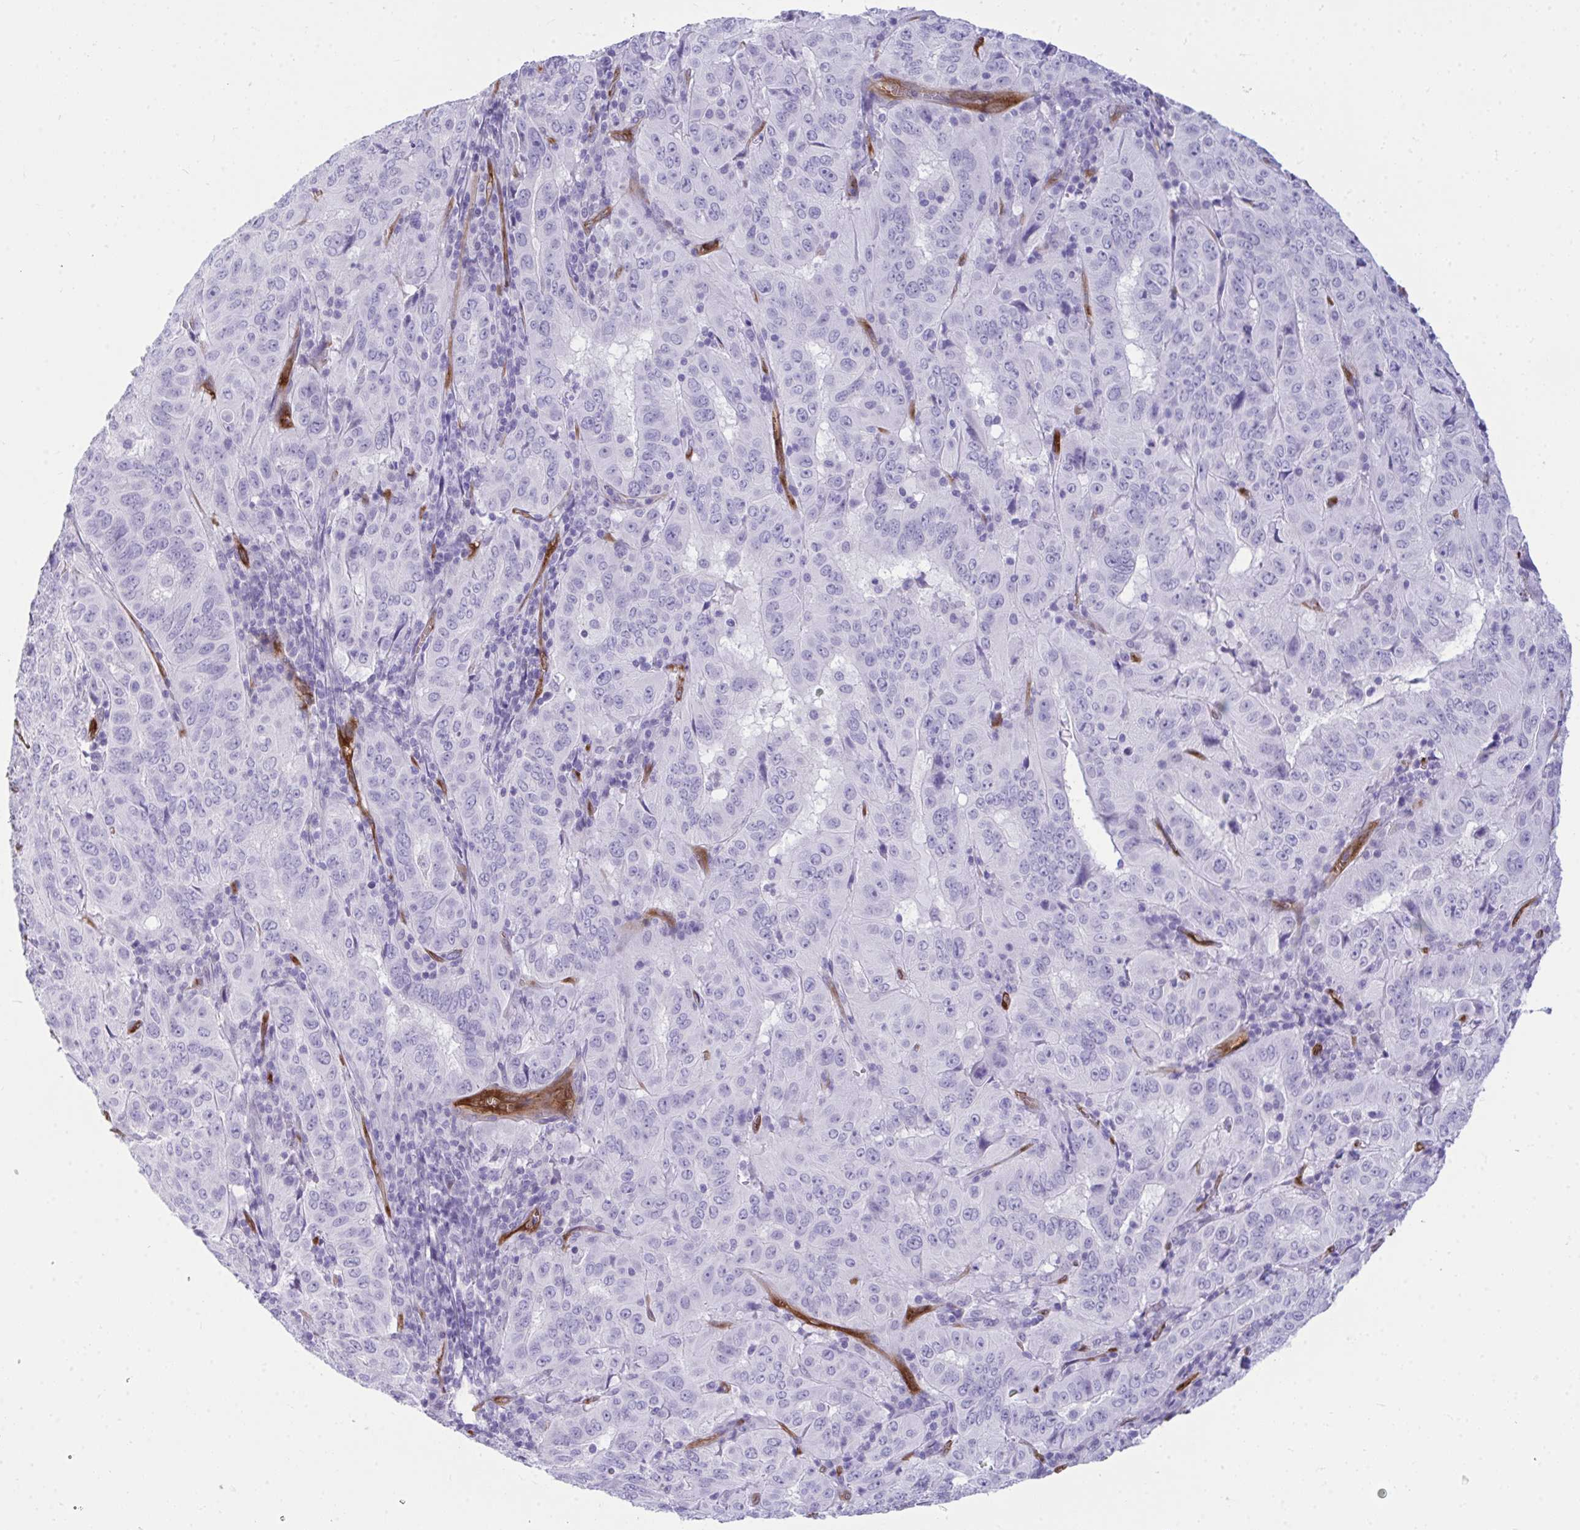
{"staining": {"intensity": "negative", "quantity": "none", "location": "none"}, "tissue": "pancreatic cancer", "cell_type": "Tumor cells", "image_type": "cancer", "snomed": [{"axis": "morphology", "description": "Adenocarcinoma, NOS"}, {"axis": "topography", "description": "Pancreas"}], "caption": "There is no significant expression in tumor cells of pancreatic cancer.", "gene": "LIMS2", "patient": {"sex": "male", "age": 63}}